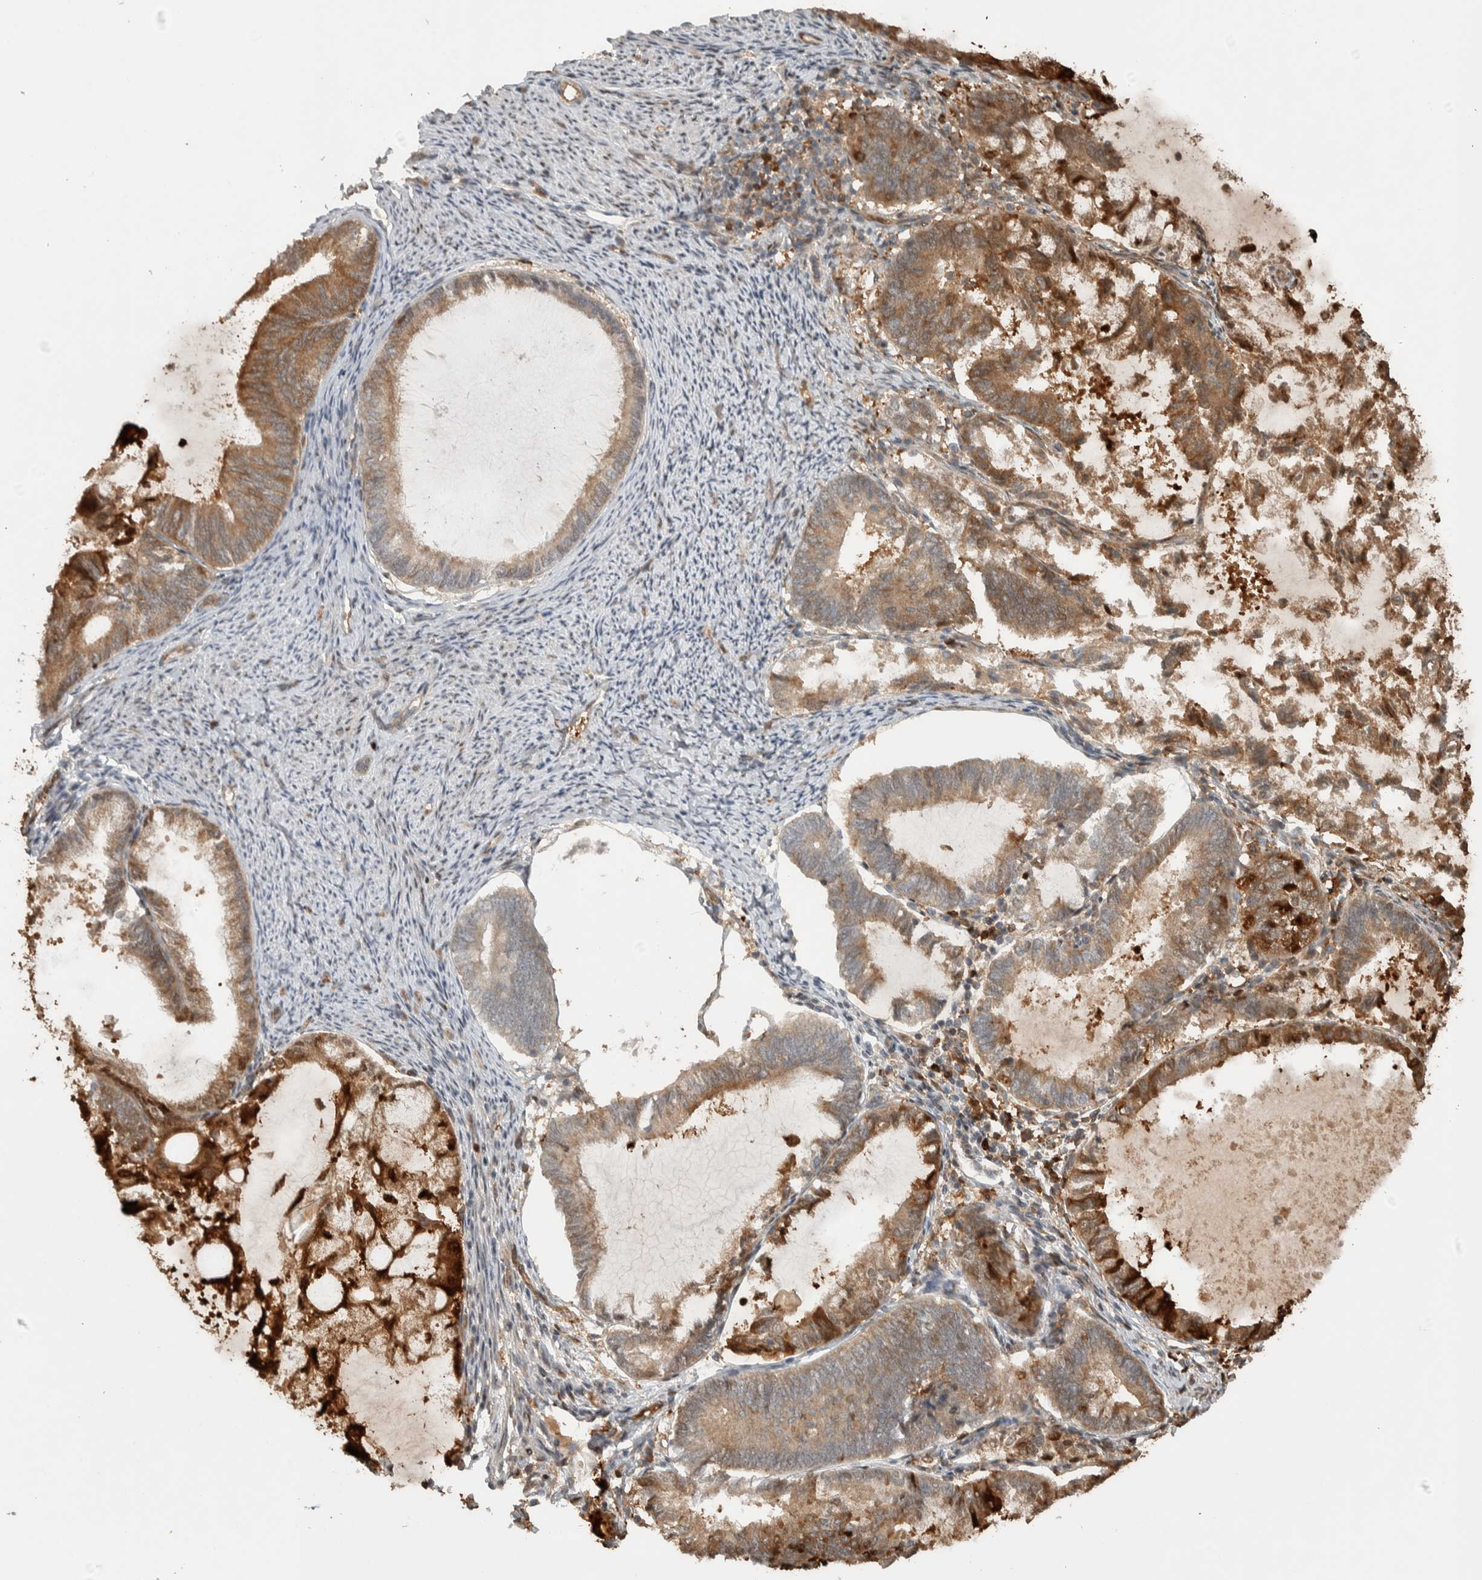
{"staining": {"intensity": "moderate", "quantity": ">75%", "location": "cytoplasmic/membranous"}, "tissue": "endometrial cancer", "cell_type": "Tumor cells", "image_type": "cancer", "snomed": [{"axis": "morphology", "description": "Adenocarcinoma, NOS"}, {"axis": "topography", "description": "Endometrium"}], "caption": "Immunohistochemistry staining of endometrial cancer, which shows medium levels of moderate cytoplasmic/membranous expression in about >75% of tumor cells indicating moderate cytoplasmic/membranous protein staining. The staining was performed using DAB (3,3'-diaminobenzidine) (brown) for protein detection and nuclei were counterstained in hematoxylin (blue).", "gene": "CNTROB", "patient": {"sex": "female", "age": 86}}